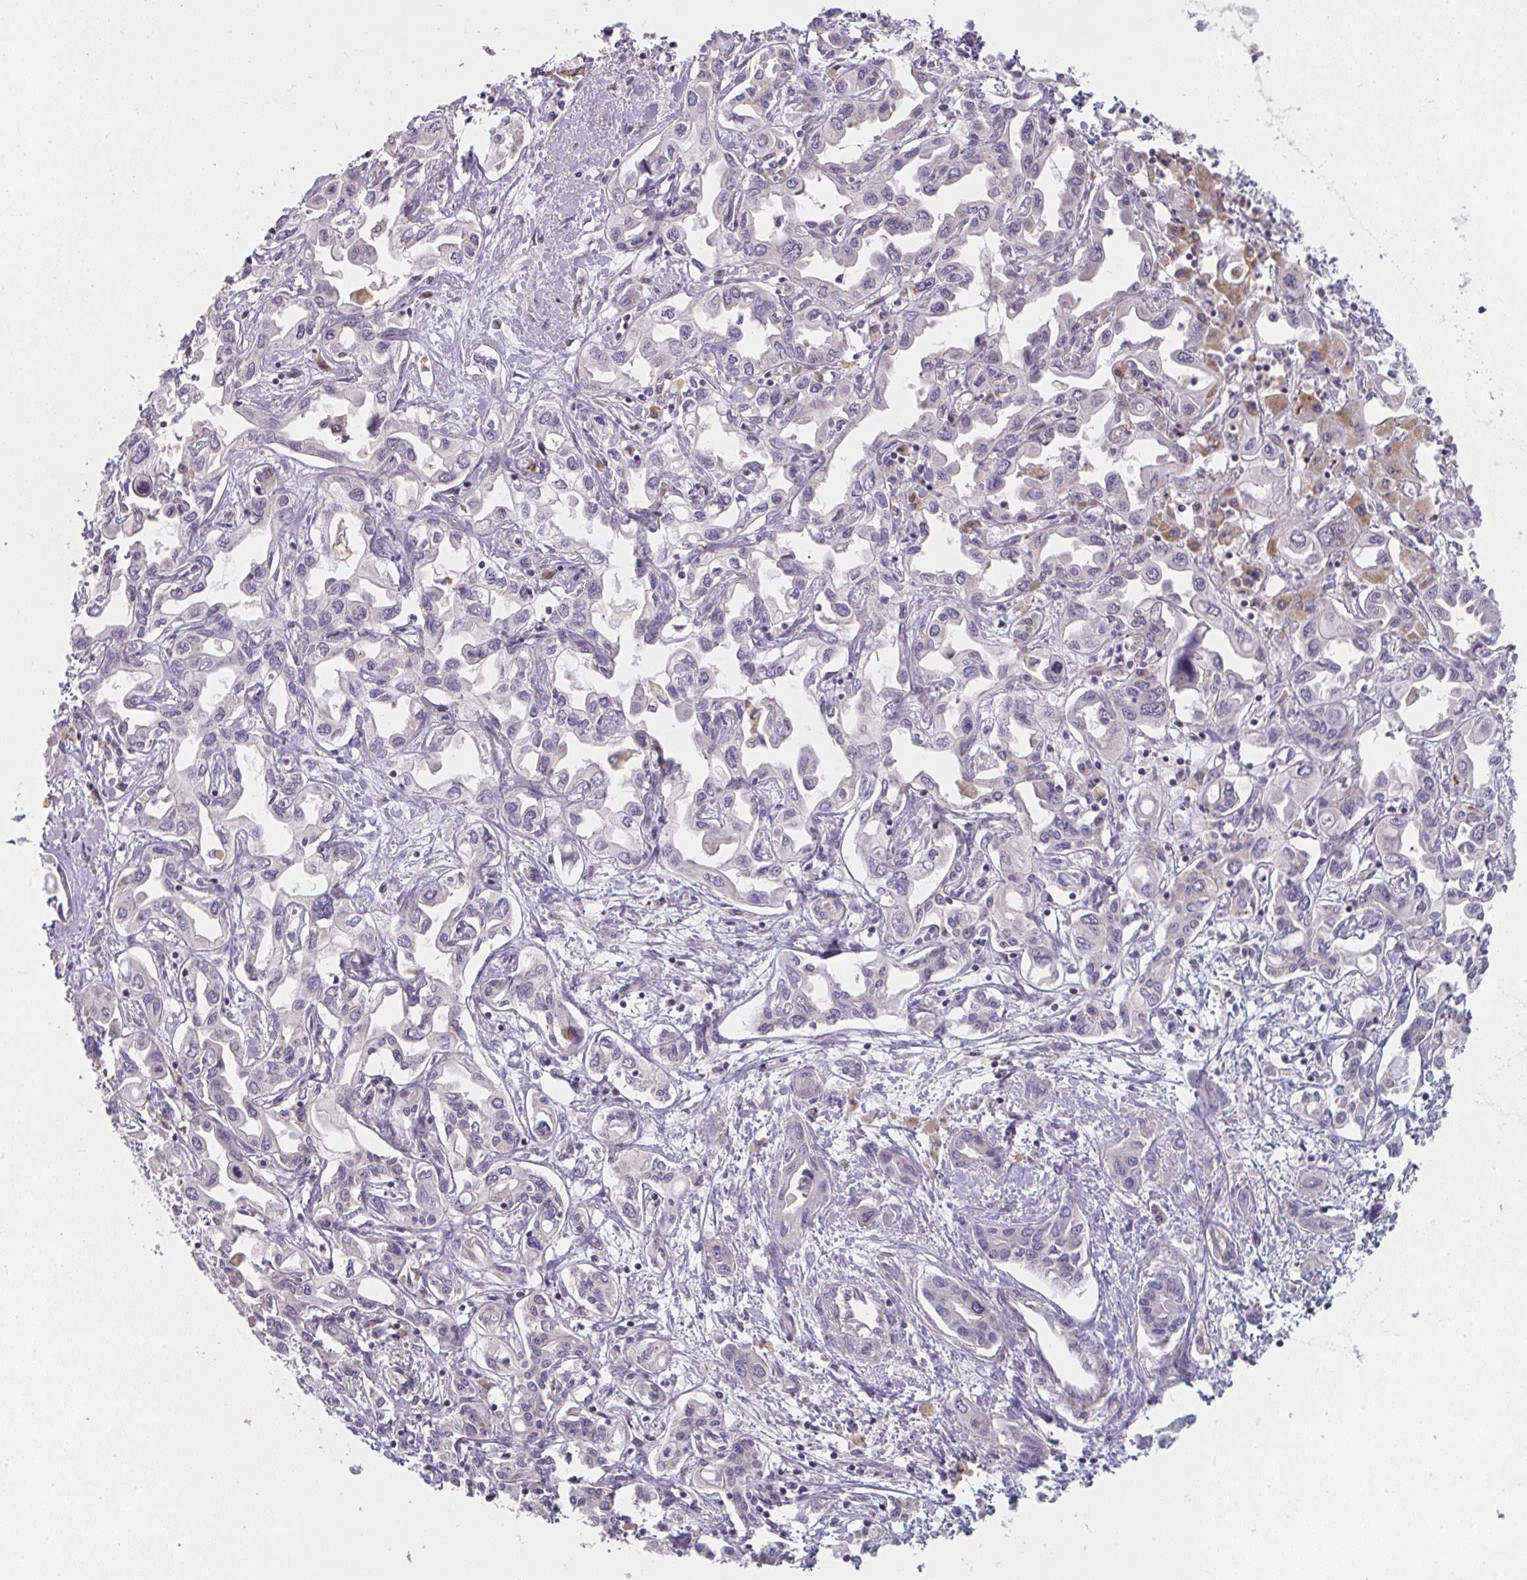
{"staining": {"intensity": "negative", "quantity": "none", "location": "none"}, "tissue": "liver cancer", "cell_type": "Tumor cells", "image_type": "cancer", "snomed": [{"axis": "morphology", "description": "Cholangiocarcinoma"}, {"axis": "topography", "description": "Liver"}], "caption": "This micrograph is of cholangiocarcinoma (liver) stained with immunohistochemistry (IHC) to label a protein in brown with the nuclei are counter-stained blue. There is no positivity in tumor cells.", "gene": "RANGRF", "patient": {"sex": "female", "age": 64}}